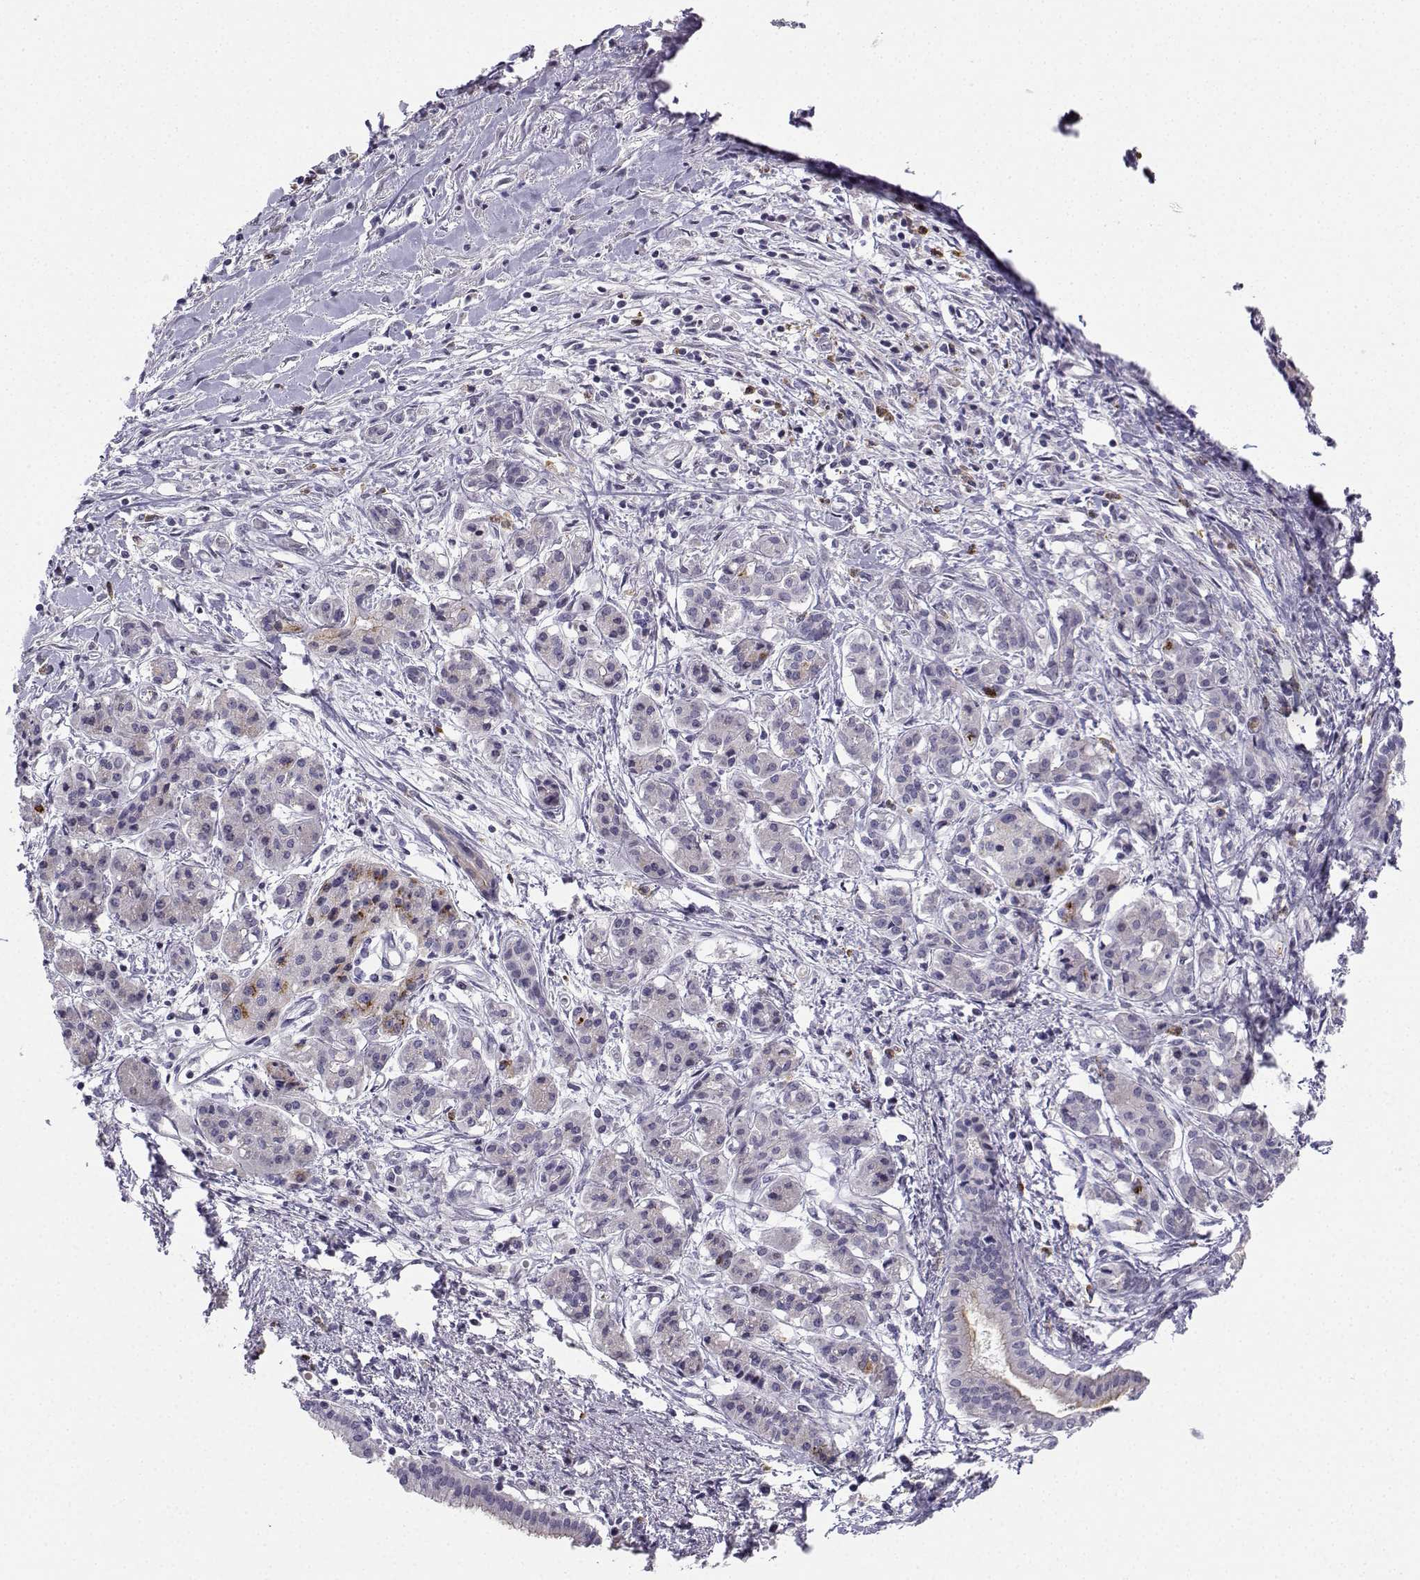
{"staining": {"intensity": "negative", "quantity": "none", "location": "none"}, "tissue": "pancreatic cancer", "cell_type": "Tumor cells", "image_type": "cancer", "snomed": [{"axis": "morphology", "description": "Adenocarcinoma, NOS"}, {"axis": "topography", "description": "Pancreas"}], "caption": "DAB (3,3'-diaminobenzidine) immunohistochemical staining of pancreatic adenocarcinoma shows no significant staining in tumor cells.", "gene": "CALY", "patient": {"sex": "male", "age": 48}}